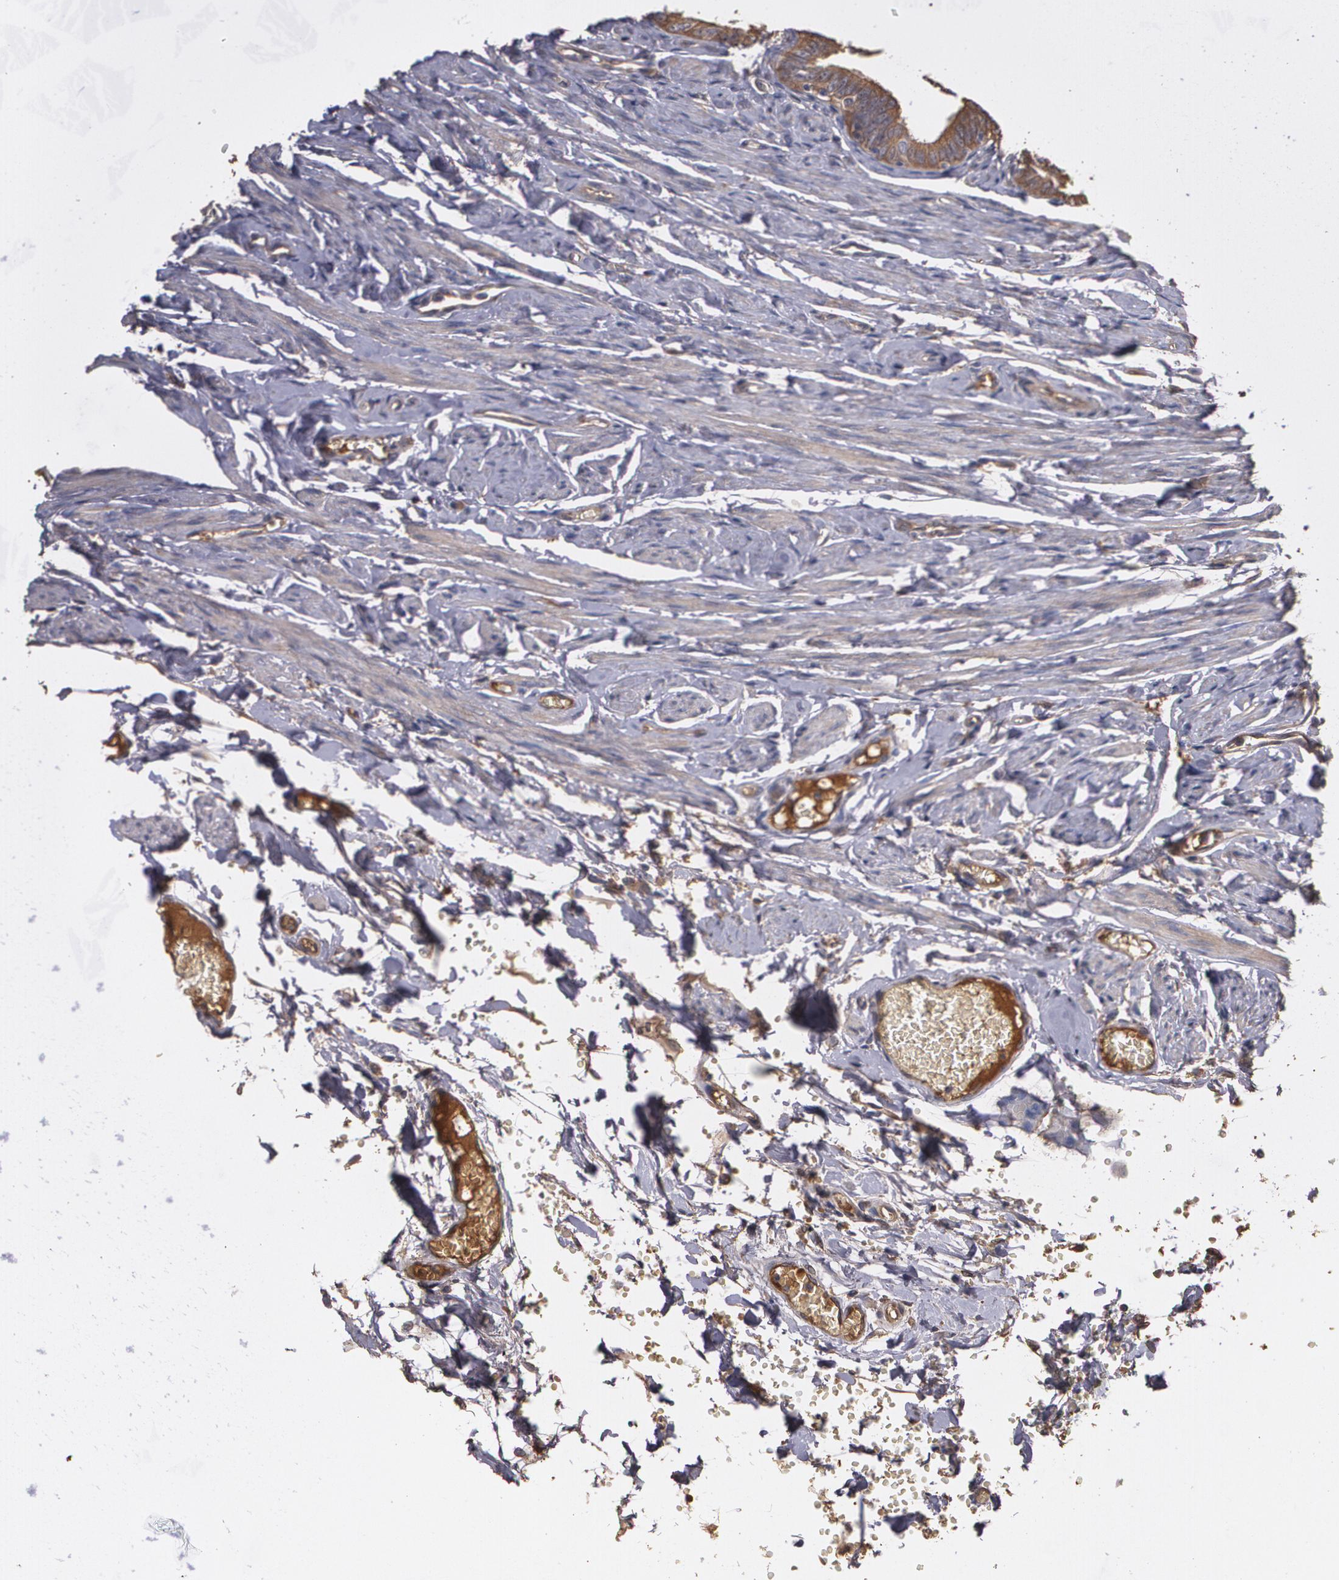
{"staining": {"intensity": "moderate", "quantity": ">75%", "location": "cytoplasmic/membranous"}, "tissue": "fallopian tube", "cell_type": "Glandular cells", "image_type": "normal", "snomed": [{"axis": "morphology", "description": "Normal tissue, NOS"}, {"axis": "topography", "description": "Fallopian tube"}, {"axis": "topography", "description": "Ovary"}], "caption": "Moderate cytoplasmic/membranous positivity is identified in about >75% of glandular cells in normal fallopian tube. (Brightfield microscopy of DAB IHC at high magnification).", "gene": "PON1", "patient": {"sex": "female", "age": 69}}